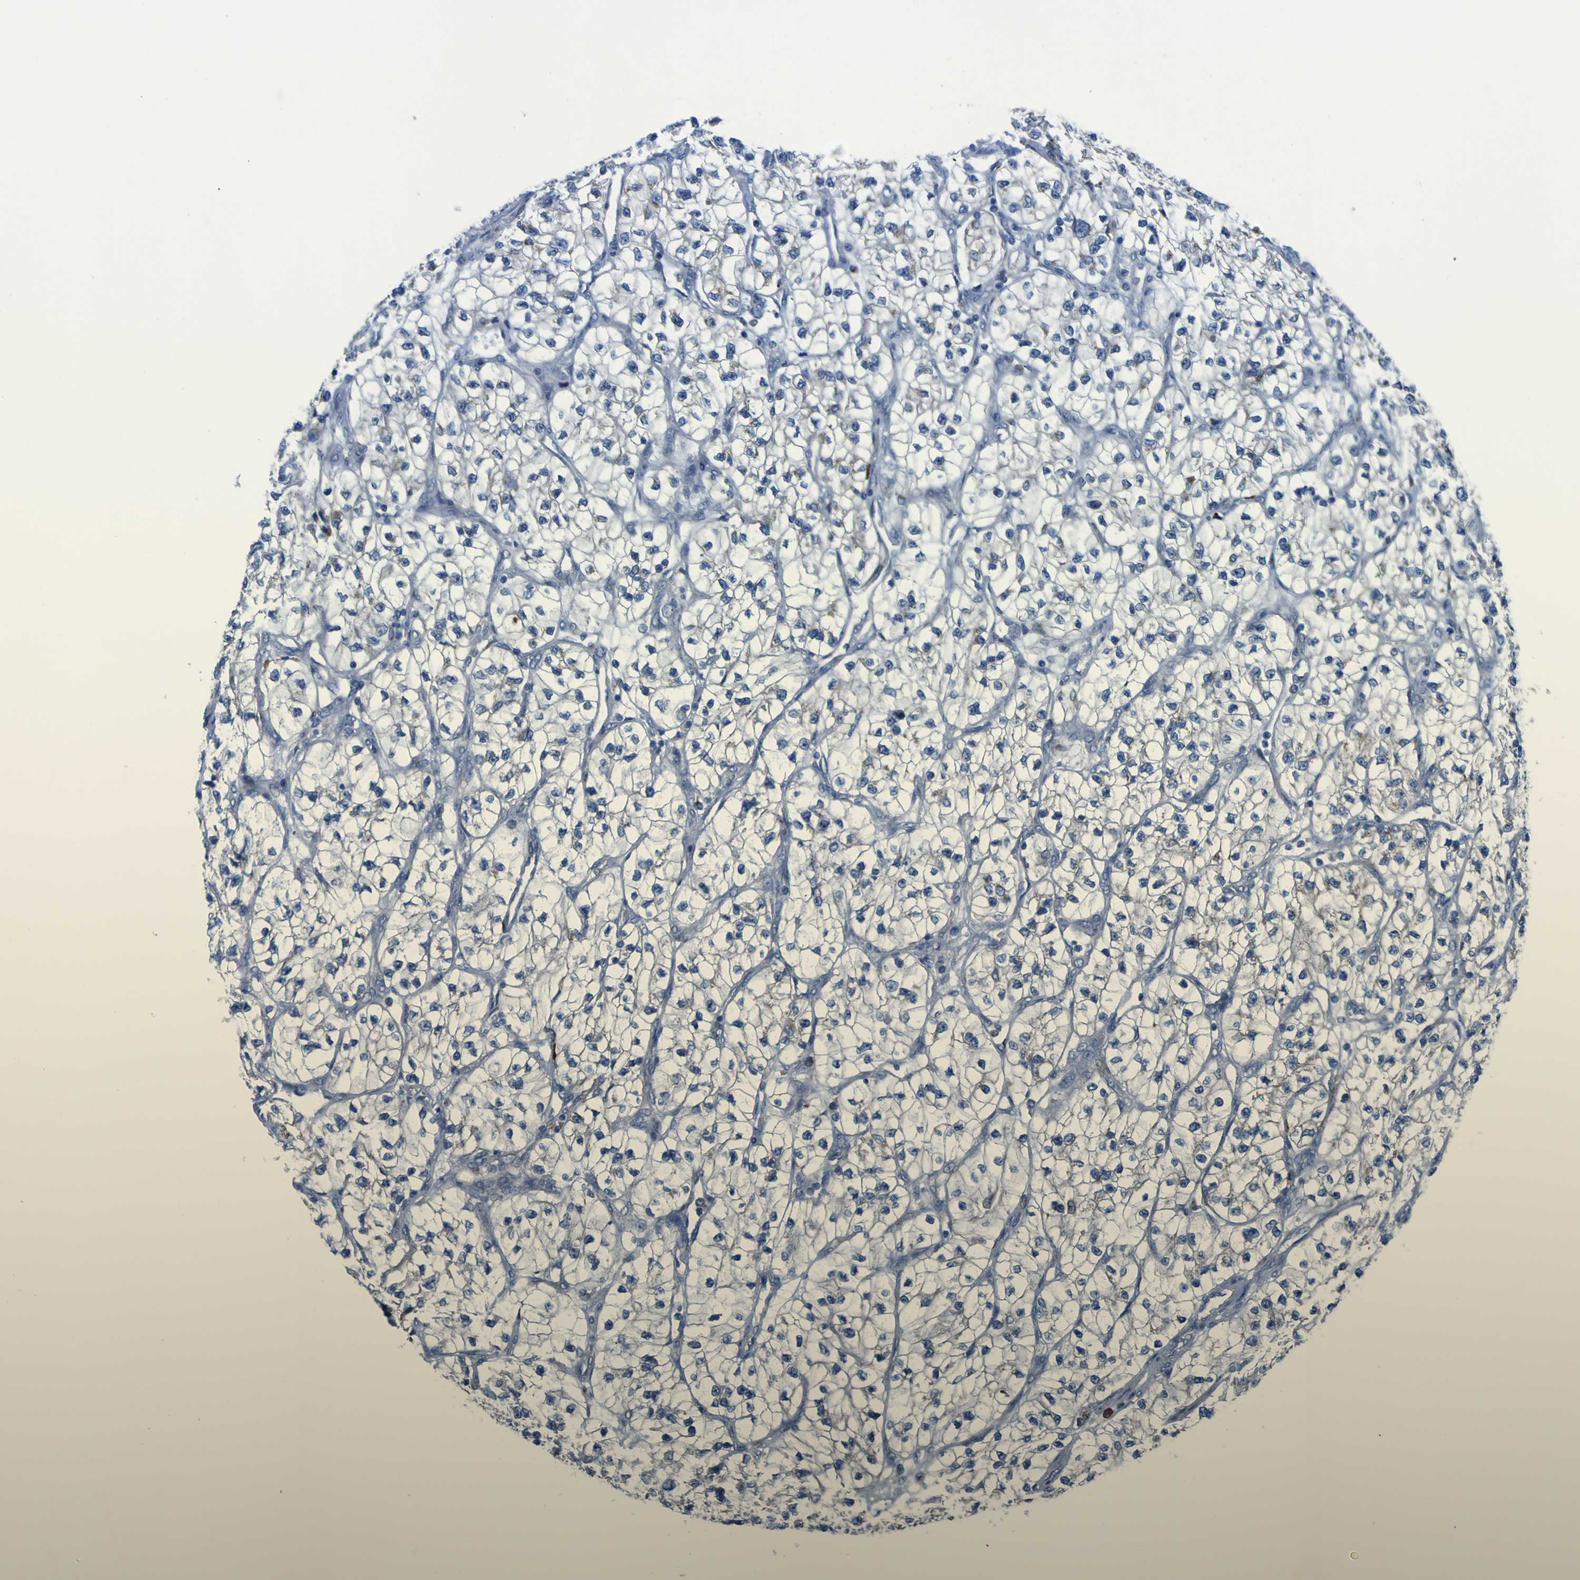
{"staining": {"intensity": "negative", "quantity": "none", "location": "none"}, "tissue": "renal cancer", "cell_type": "Tumor cells", "image_type": "cancer", "snomed": [{"axis": "morphology", "description": "Adenocarcinoma, NOS"}, {"axis": "topography", "description": "Kidney"}], "caption": "A high-resolution image shows immunohistochemistry staining of renal adenocarcinoma, which displays no significant positivity in tumor cells. (DAB immunohistochemistry, high magnification).", "gene": "CST3", "patient": {"sex": "female", "age": 57}}